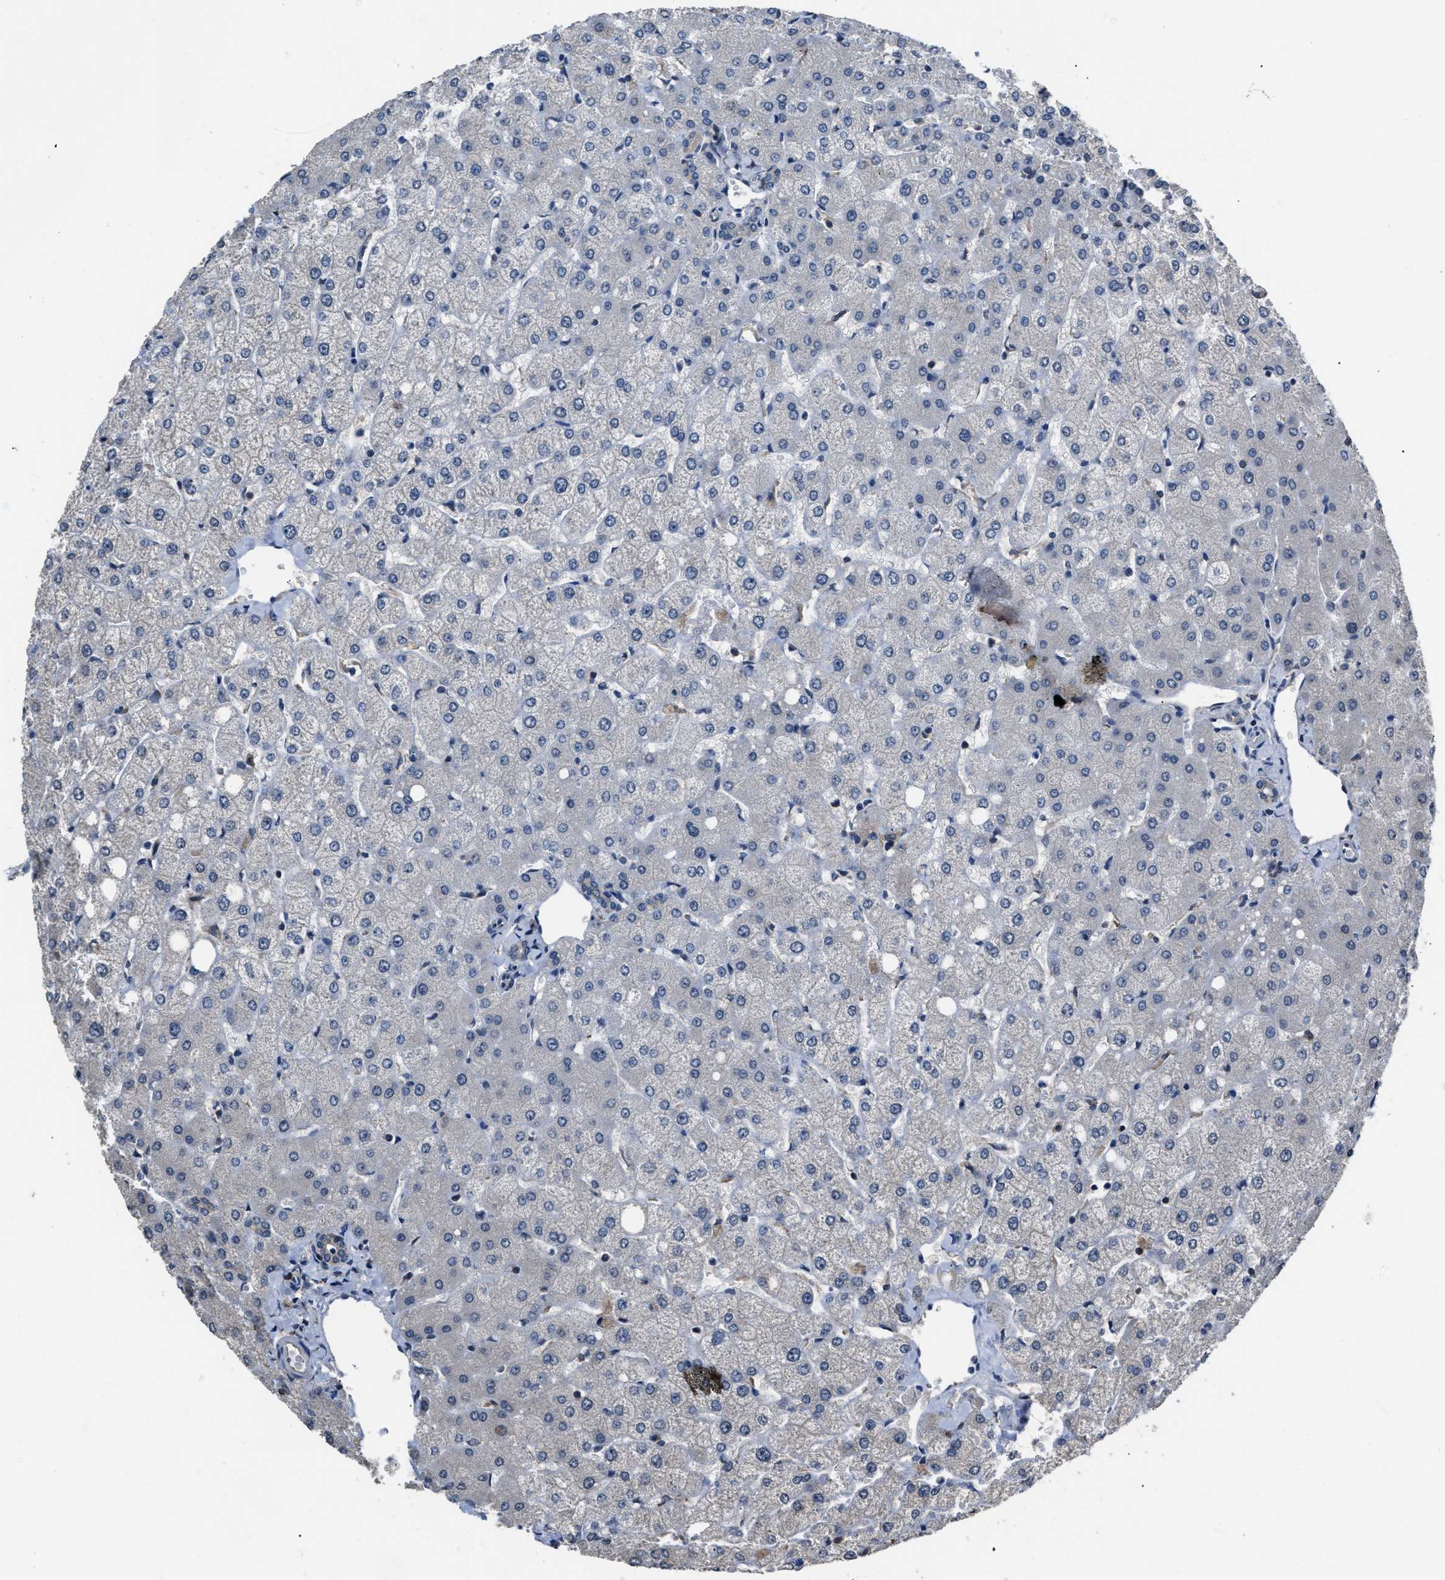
{"staining": {"intensity": "negative", "quantity": "none", "location": "none"}, "tissue": "liver", "cell_type": "Cholangiocytes", "image_type": "normal", "snomed": [{"axis": "morphology", "description": "Normal tissue, NOS"}, {"axis": "topography", "description": "Liver"}], "caption": "Immunohistochemical staining of unremarkable human liver reveals no significant positivity in cholangiocytes. The staining is performed using DAB brown chromogen with nuclei counter-stained in using hematoxylin.", "gene": "ABCC9", "patient": {"sex": "female", "age": 54}}